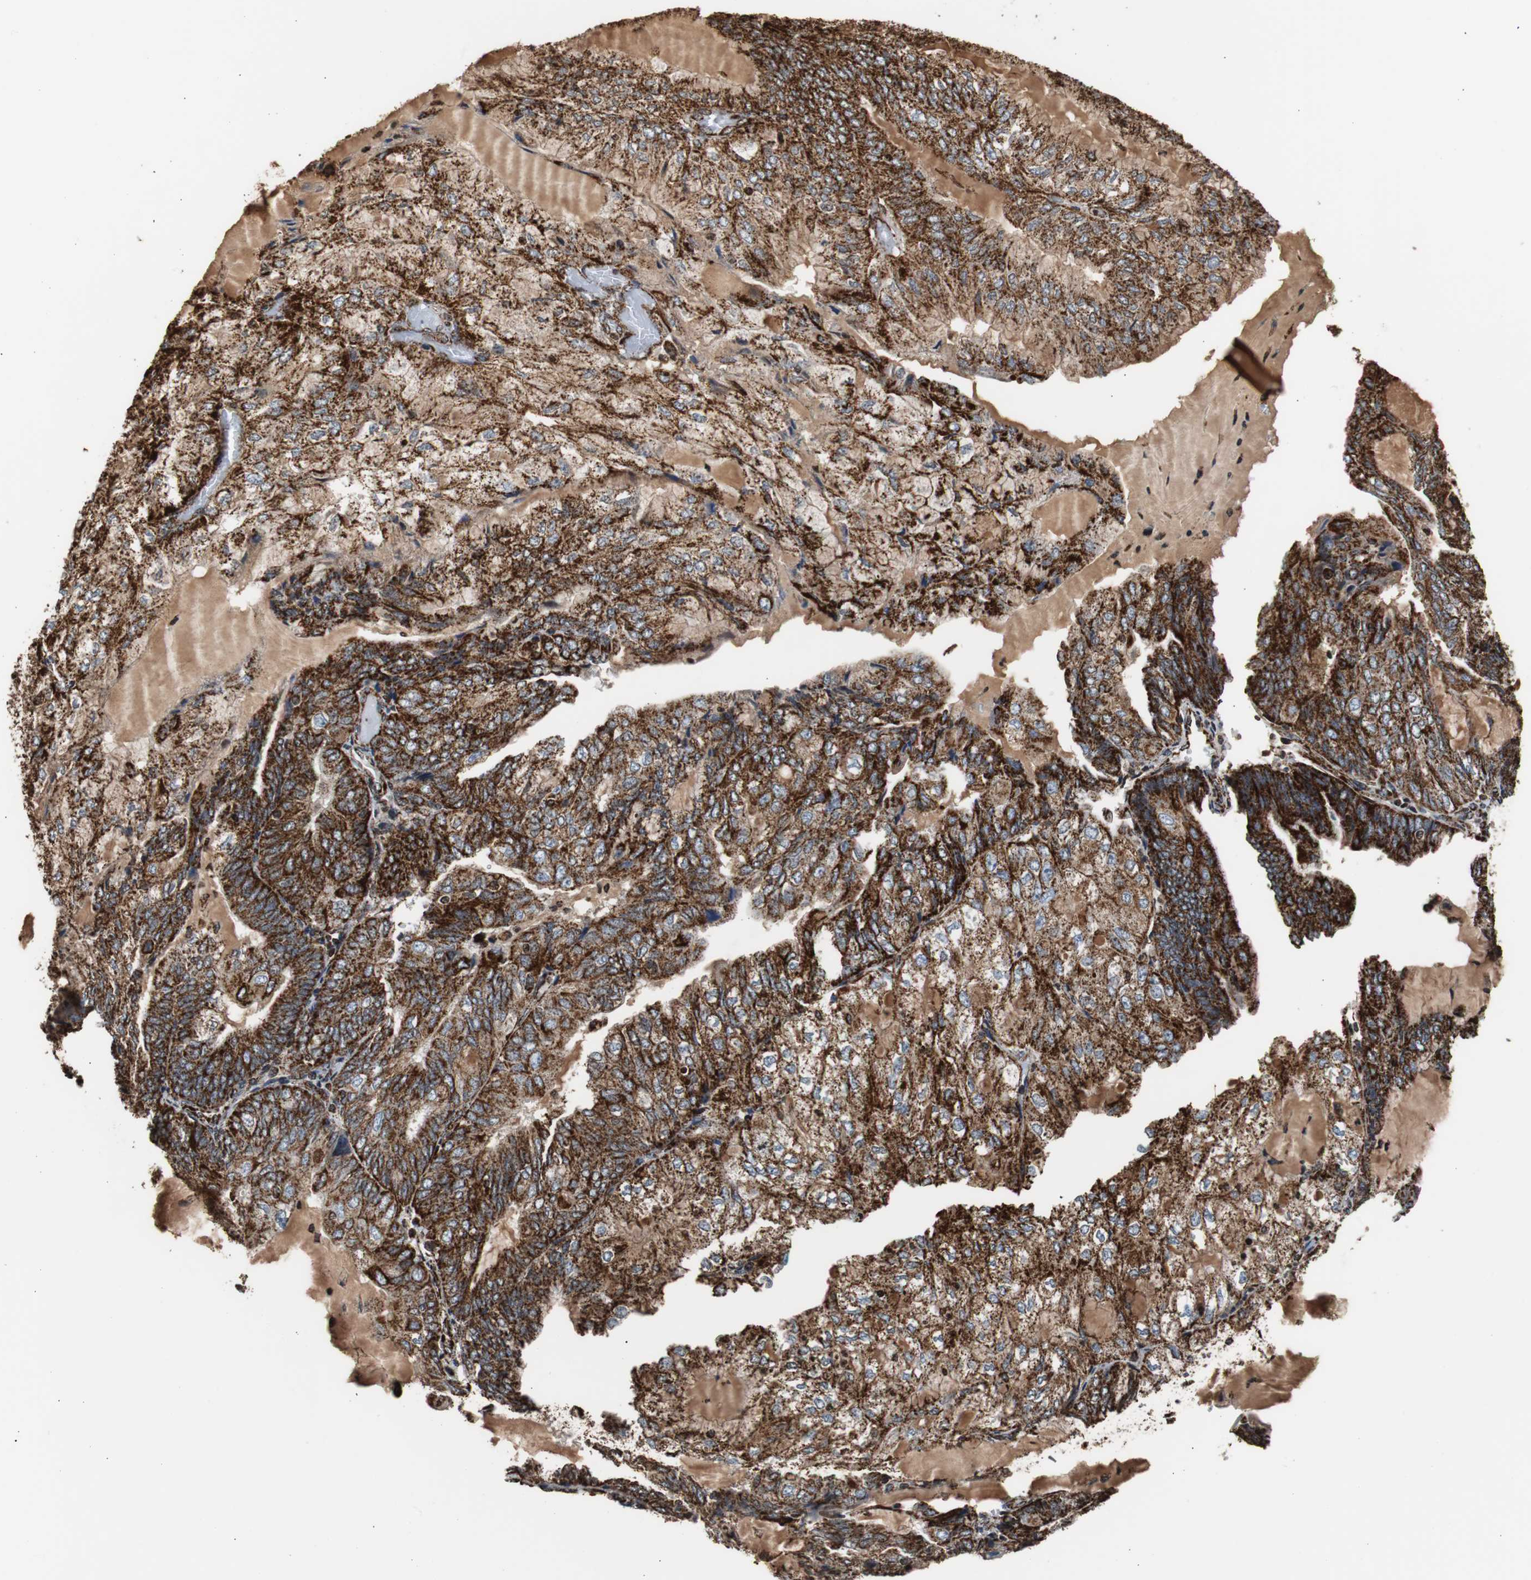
{"staining": {"intensity": "strong", "quantity": ">75%", "location": "cytoplasmic/membranous"}, "tissue": "endometrial cancer", "cell_type": "Tumor cells", "image_type": "cancer", "snomed": [{"axis": "morphology", "description": "Adenocarcinoma, NOS"}, {"axis": "topography", "description": "Endometrium"}], "caption": "Approximately >75% of tumor cells in human endometrial adenocarcinoma show strong cytoplasmic/membranous protein staining as visualized by brown immunohistochemical staining.", "gene": "HSPA9", "patient": {"sex": "female", "age": 81}}